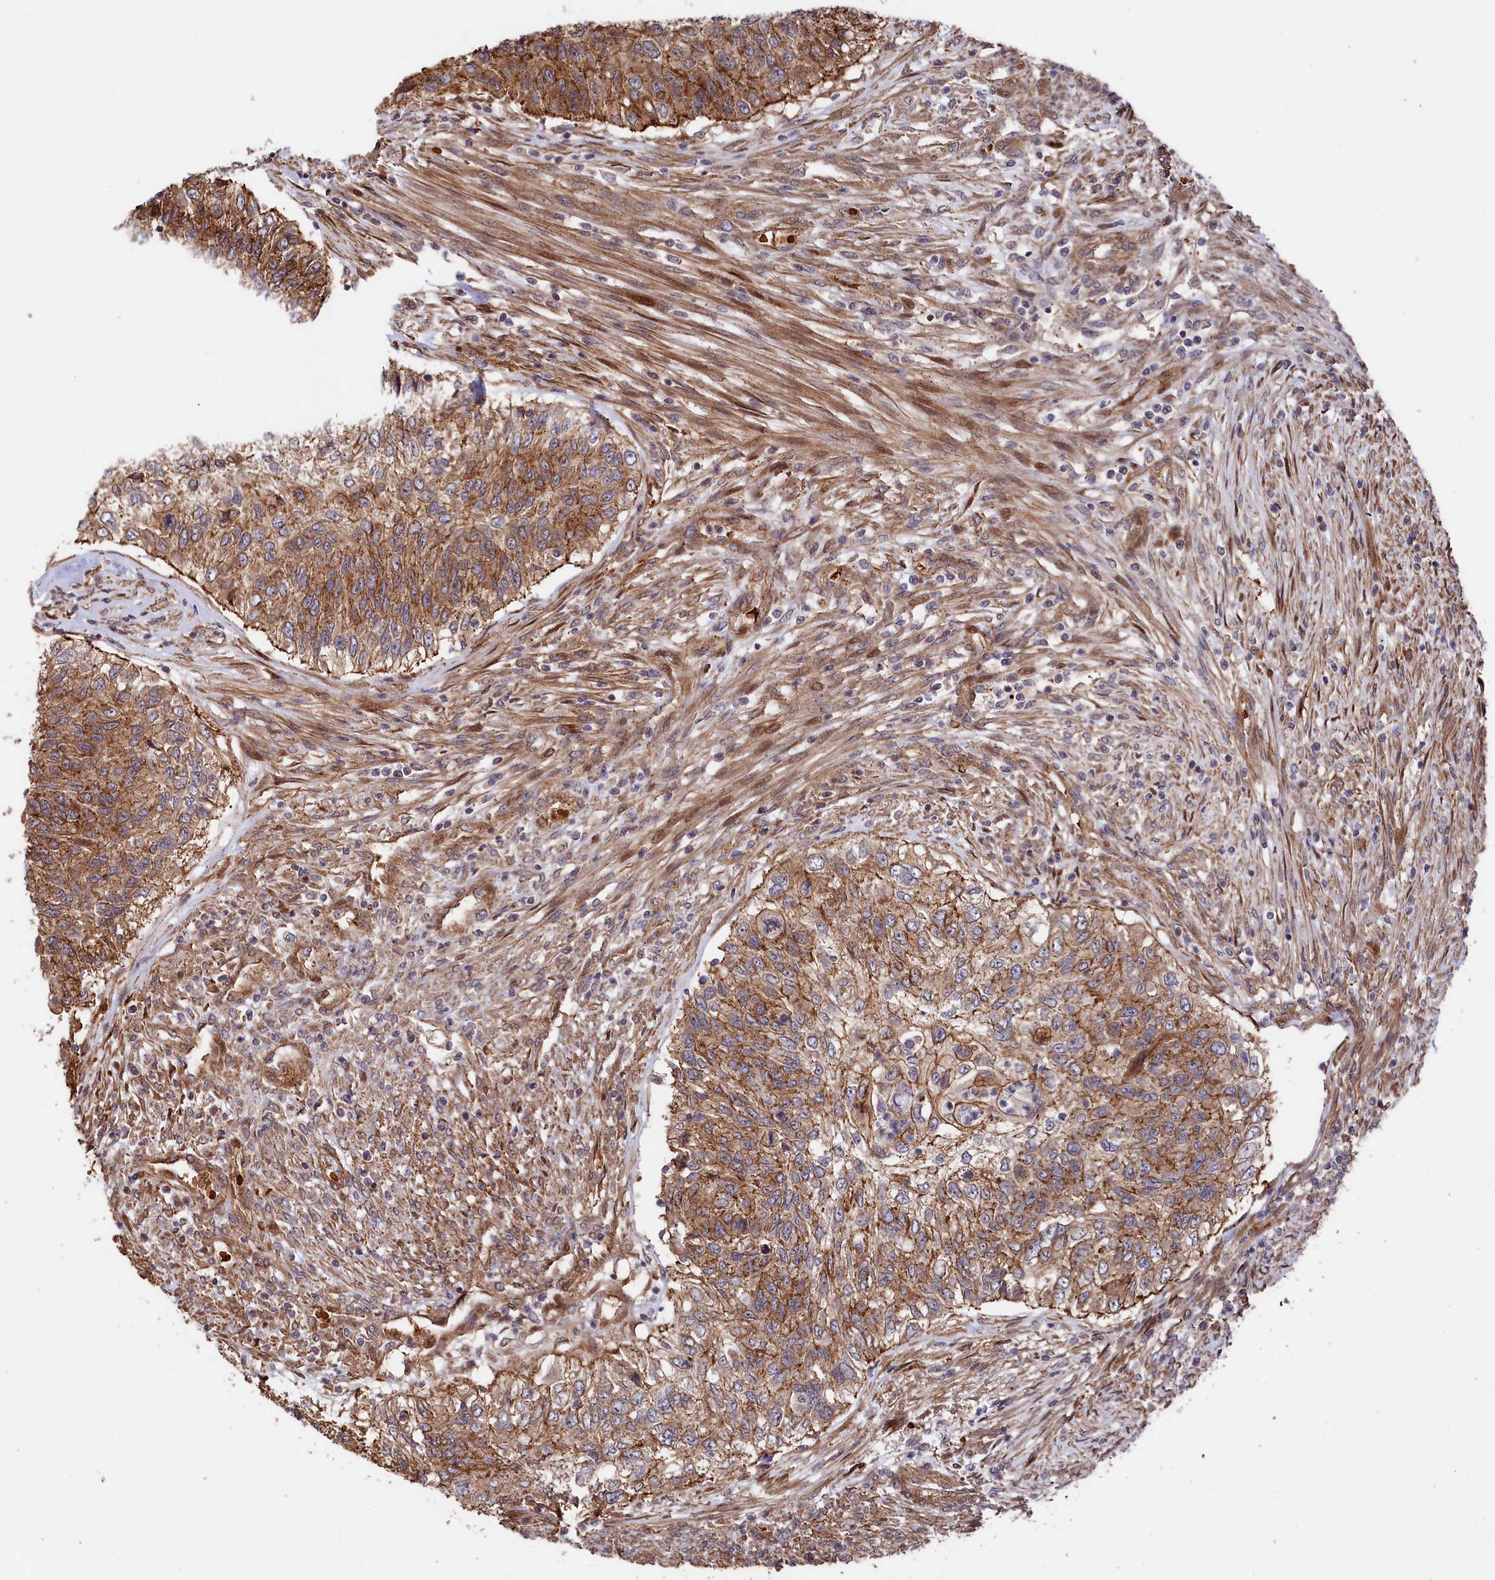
{"staining": {"intensity": "strong", "quantity": ">75%", "location": "cytoplasmic/membranous"}, "tissue": "urothelial cancer", "cell_type": "Tumor cells", "image_type": "cancer", "snomed": [{"axis": "morphology", "description": "Urothelial carcinoma, High grade"}, {"axis": "topography", "description": "Urinary bladder"}], "caption": "Immunohistochemistry (IHC) of high-grade urothelial carcinoma displays high levels of strong cytoplasmic/membranous positivity in about >75% of tumor cells. (DAB (3,3'-diaminobenzidine) = brown stain, brightfield microscopy at high magnification).", "gene": "TNKS1BP1", "patient": {"sex": "female", "age": 60}}